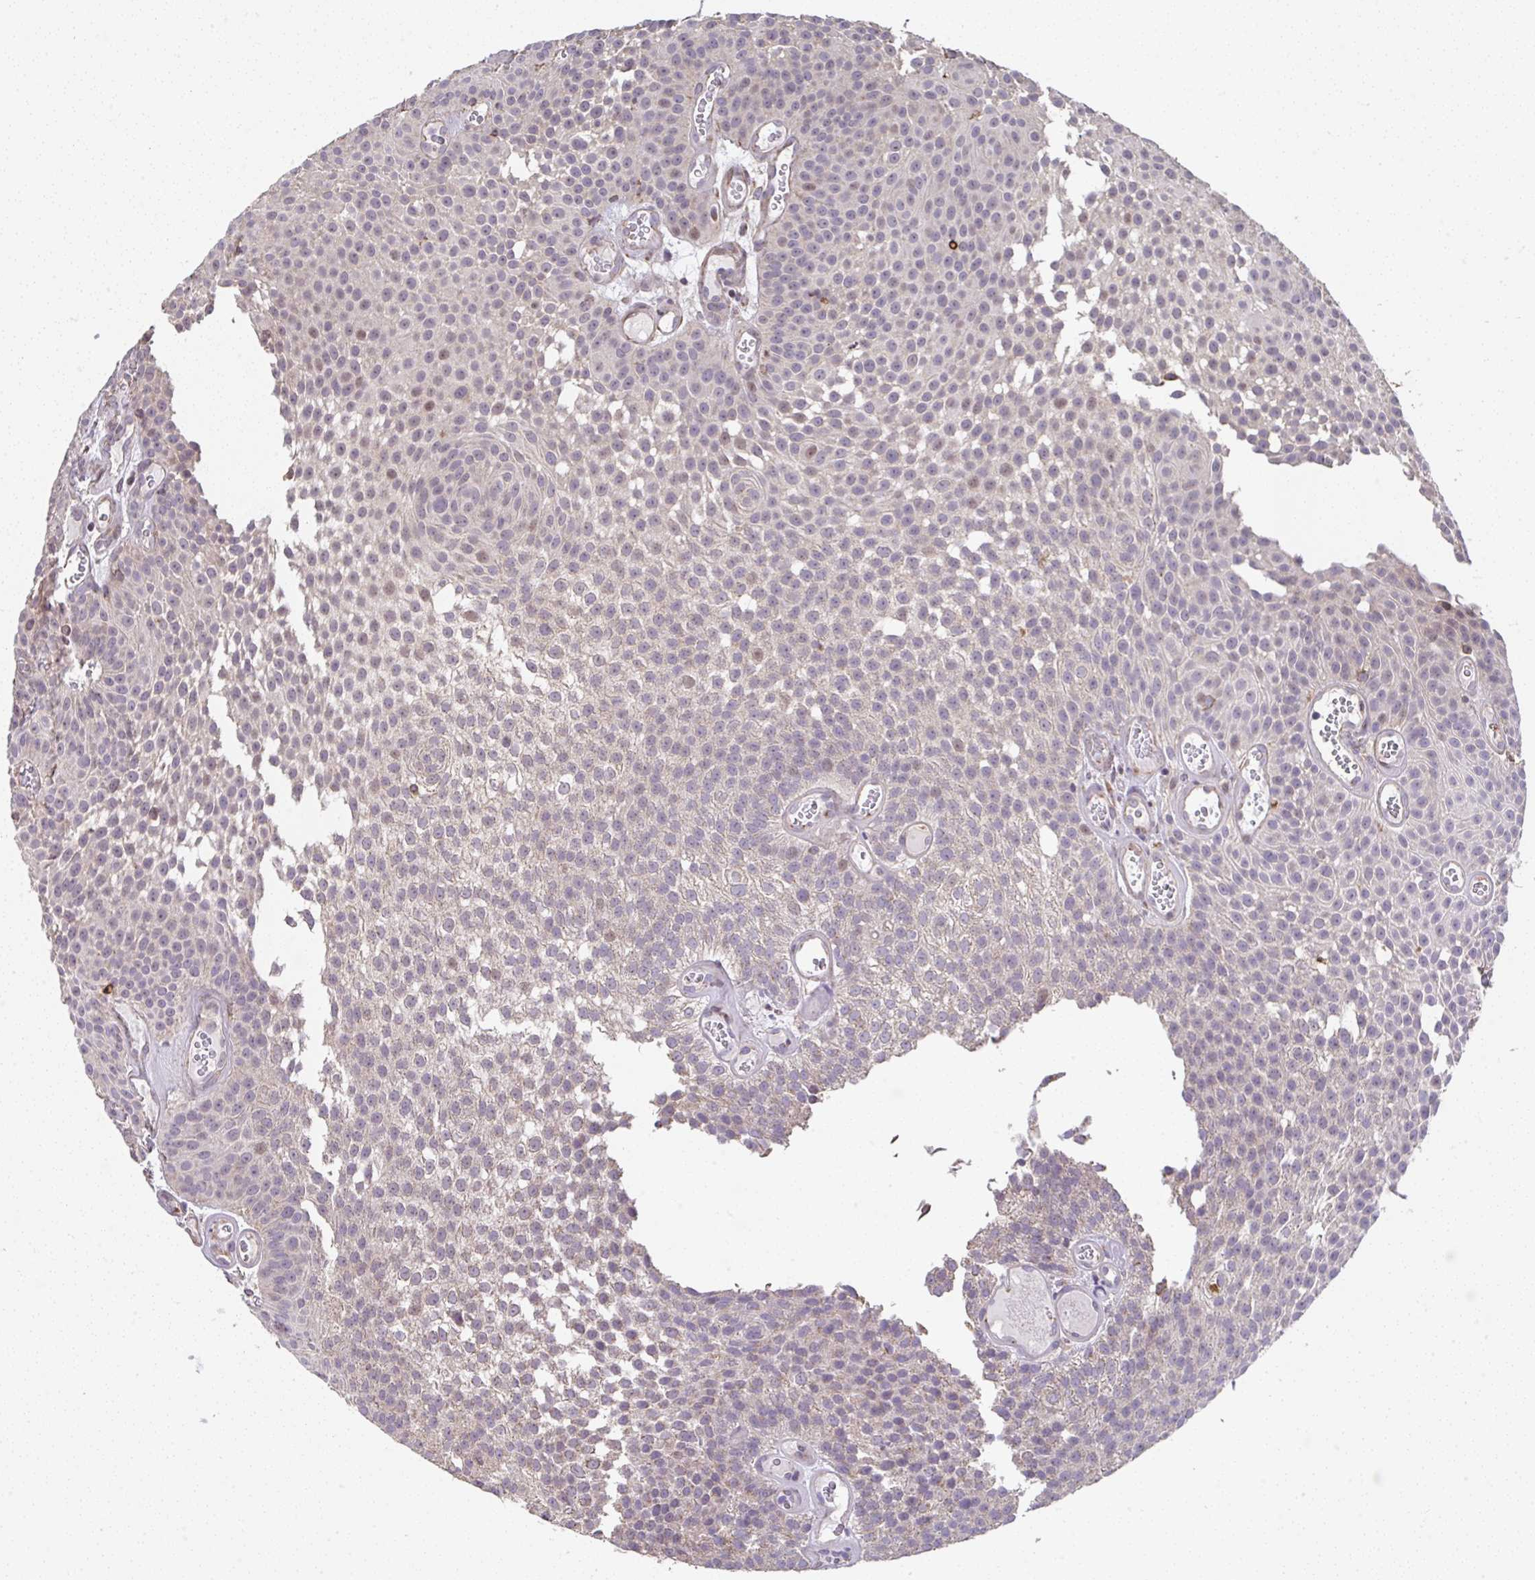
{"staining": {"intensity": "weak", "quantity": "<25%", "location": "nuclear"}, "tissue": "urothelial cancer", "cell_type": "Tumor cells", "image_type": "cancer", "snomed": [{"axis": "morphology", "description": "Urothelial carcinoma, Low grade"}, {"axis": "topography", "description": "Urinary bladder"}], "caption": "This is a photomicrograph of immunohistochemistry staining of low-grade urothelial carcinoma, which shows no staining in tumor cells.", "gene": "RUNDC3B", "patient": {"sex": "male", "age": 82}}